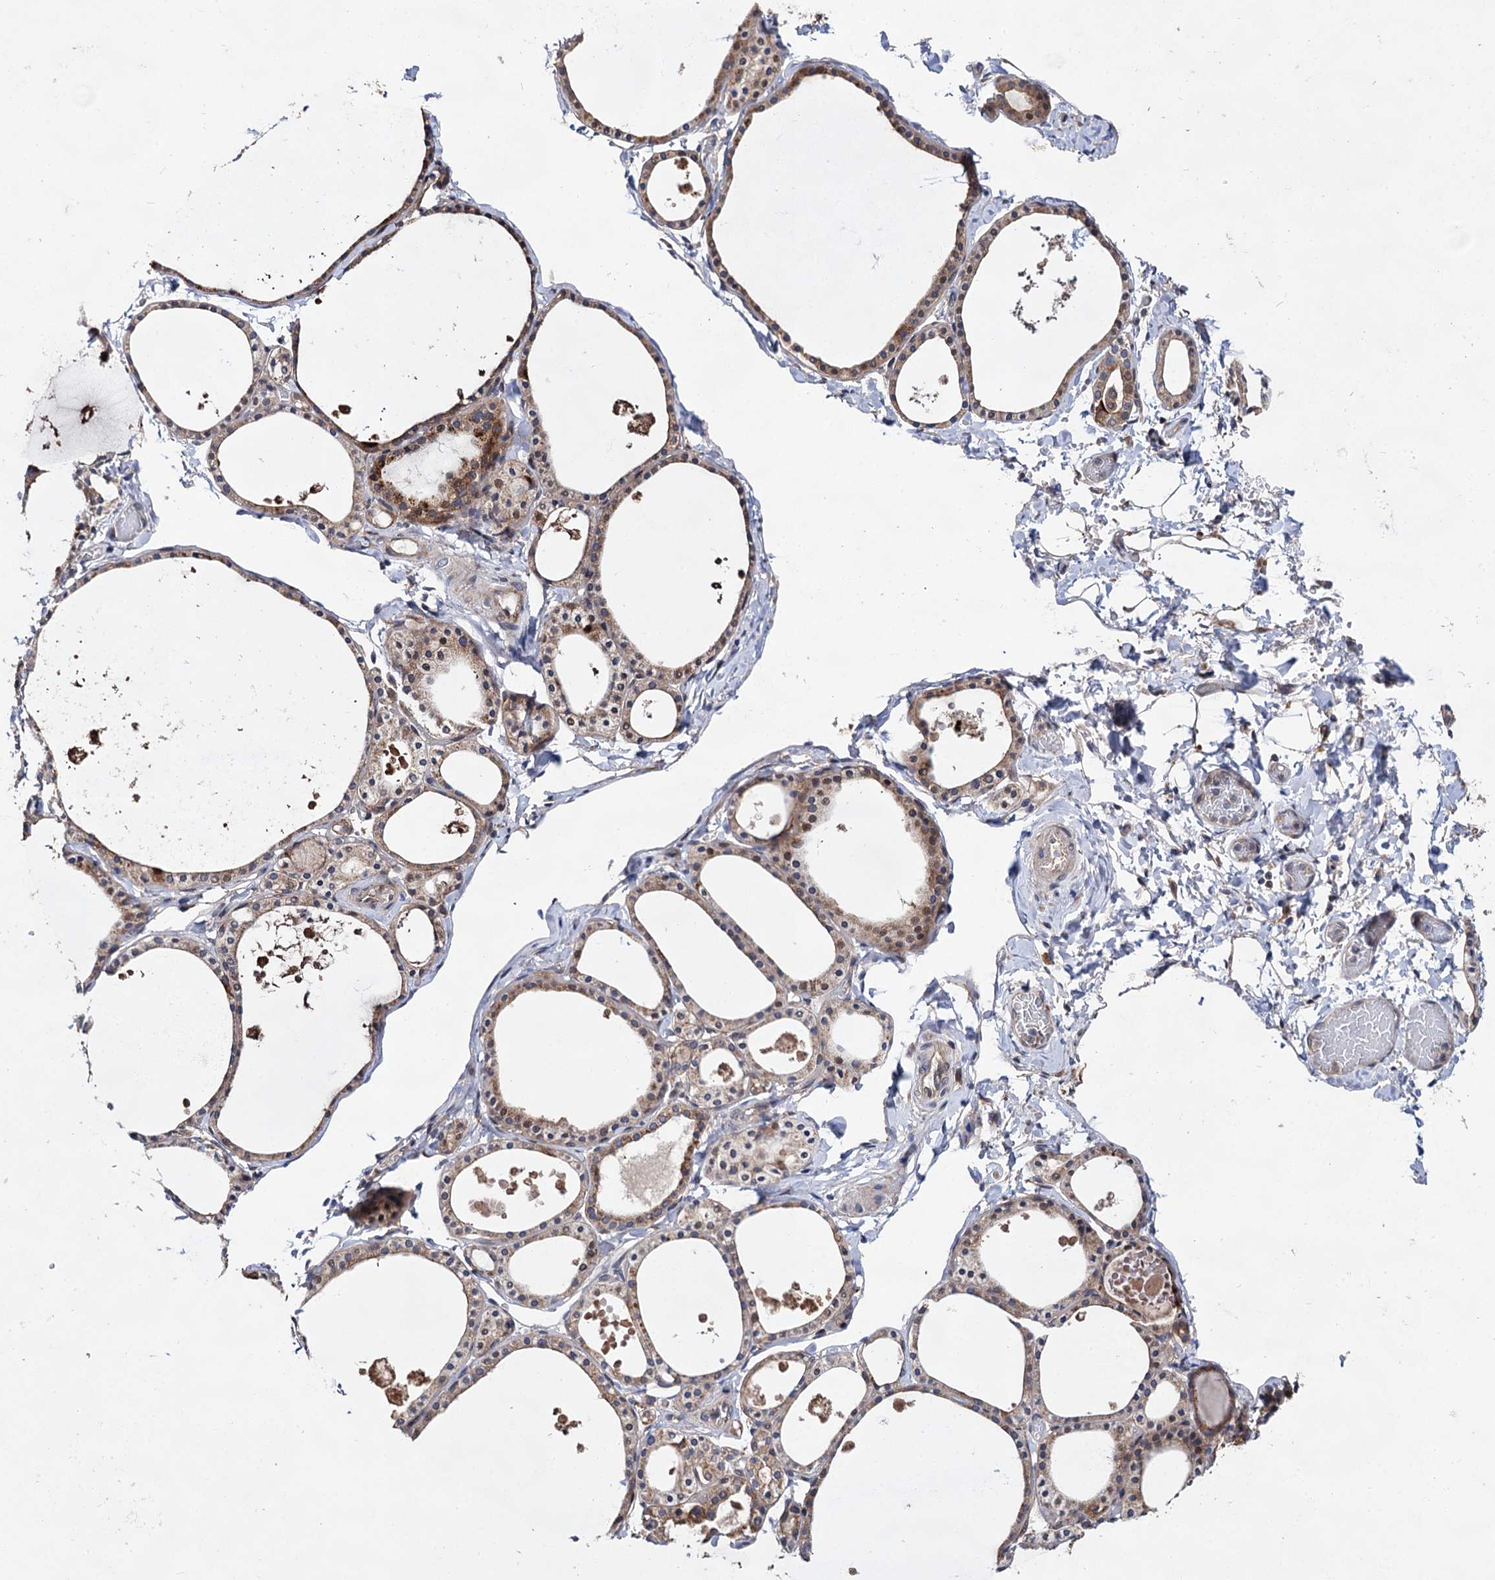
{"staining": {"intensity": "moderate", "quantity": ">75%", "location": "cytoplasmic/membranous"}, "tissue": "thyroid gland", "cell_type": "Glandular cells", "image_type": "normal", "snomed": [{"axis": "morphology", "description": "Normal tissue, NOS"}, {"axis": "topography", "description": "Thyroid gland"}], "caption": "A brown stain shows moderate cytoplasmic/membranous staining of a protein in glandular cells of unremarkable human thyroid gland. (DAB = brown stain, brightfield microscopy at high magnification).", "gene": "NAA25", "patient": {"sex": "male", "age": 56}}